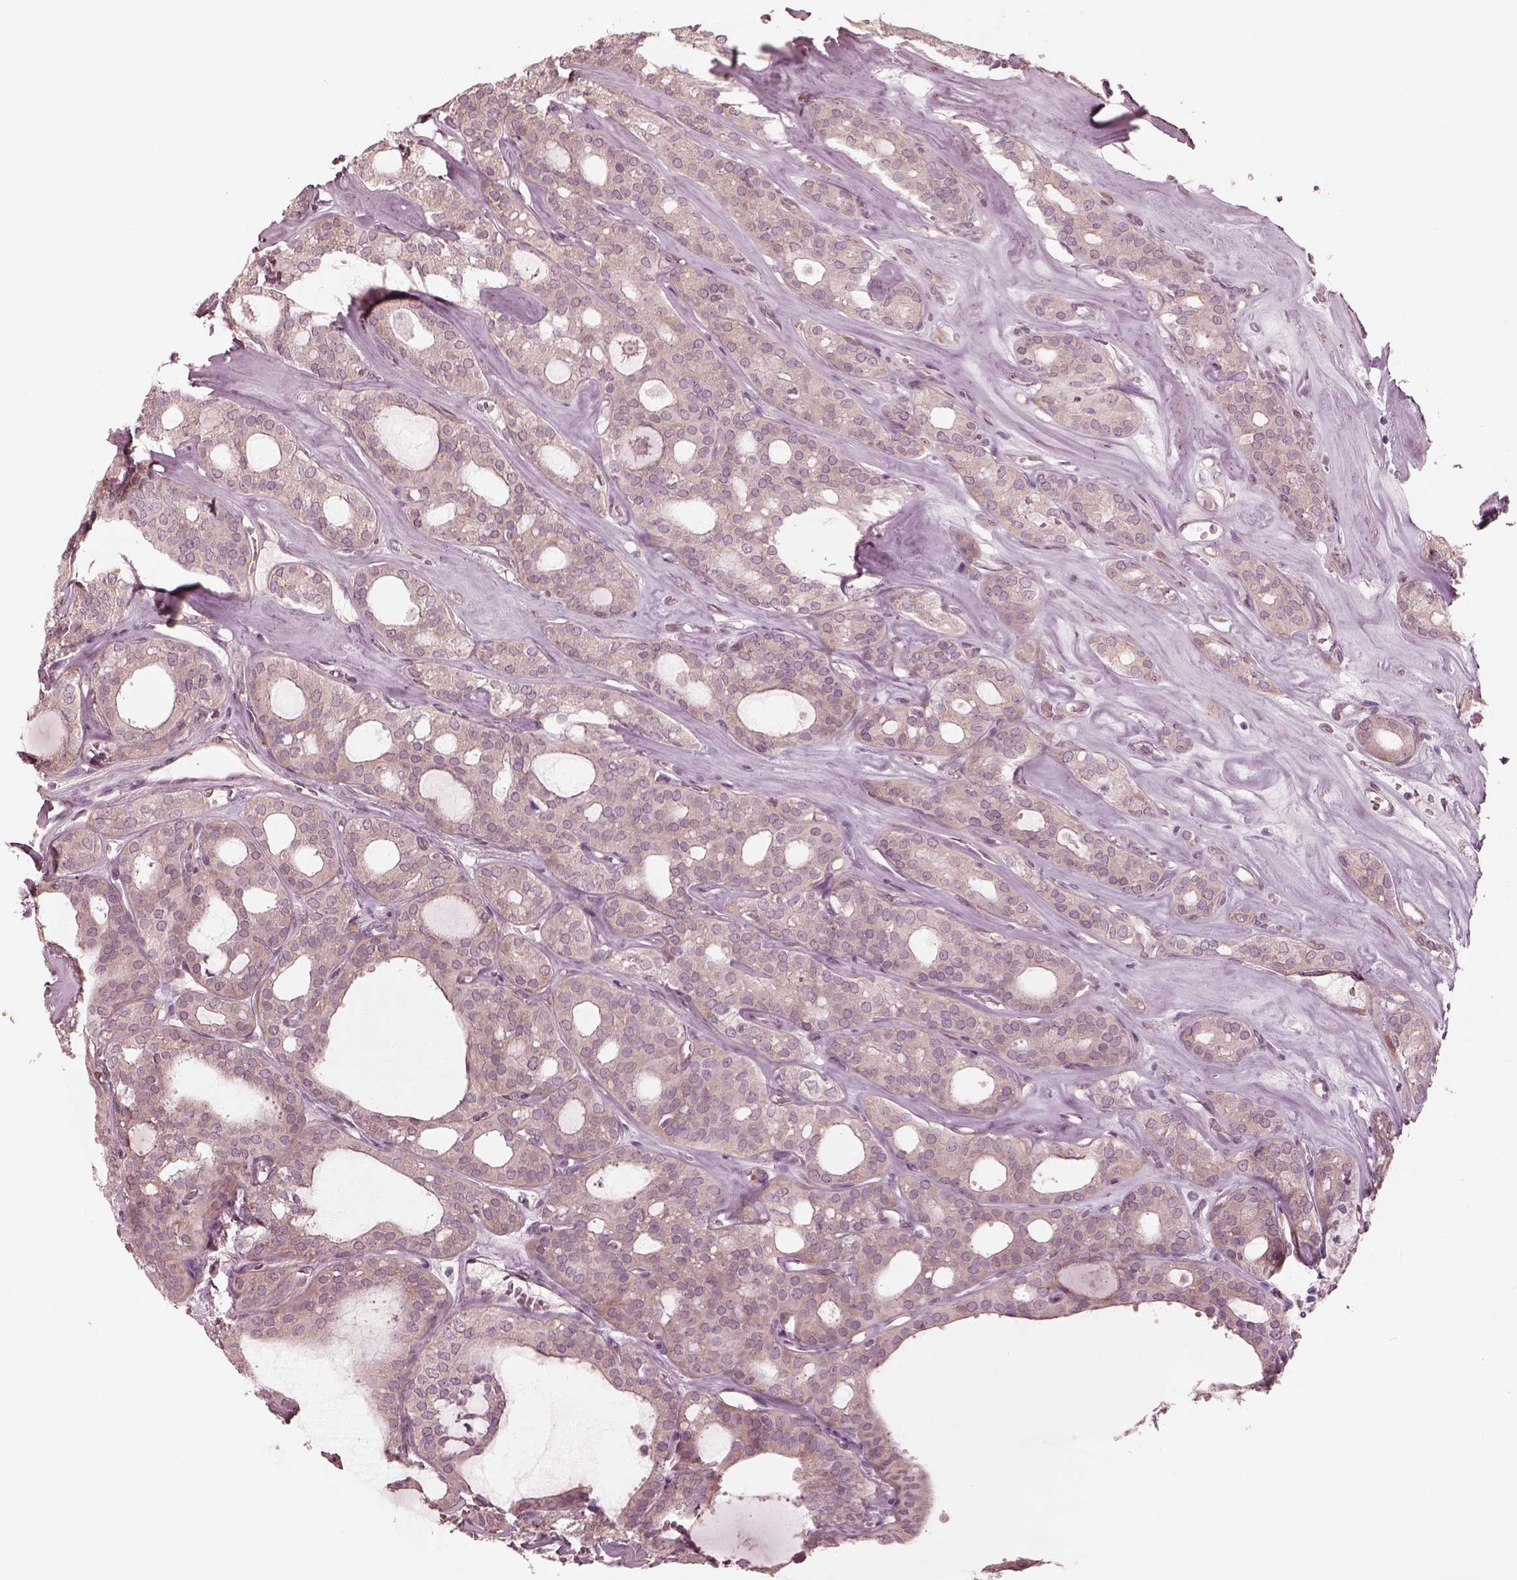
{"staining": {"intensity": "negative", "quantity": "none", "location": "none"}, "tissue": "thyroid cancer", "cell_type": "Tumor cells", "image_type": "cancer", "snomed": [{"axis": "morphology", "description": "Follicular adenoma carcinoma, NOS"}, {"axis": "topography", "description": "Thyroid gland"}], "caption": "IHC micrograph of thyroid cancer stained for a protein (brown), which reveals no expression in tumor cells. (DAB IHC with hematoxylin counter stain).", "gene": "RAB3C", "patient": {"sex": "male", "age": 75}}